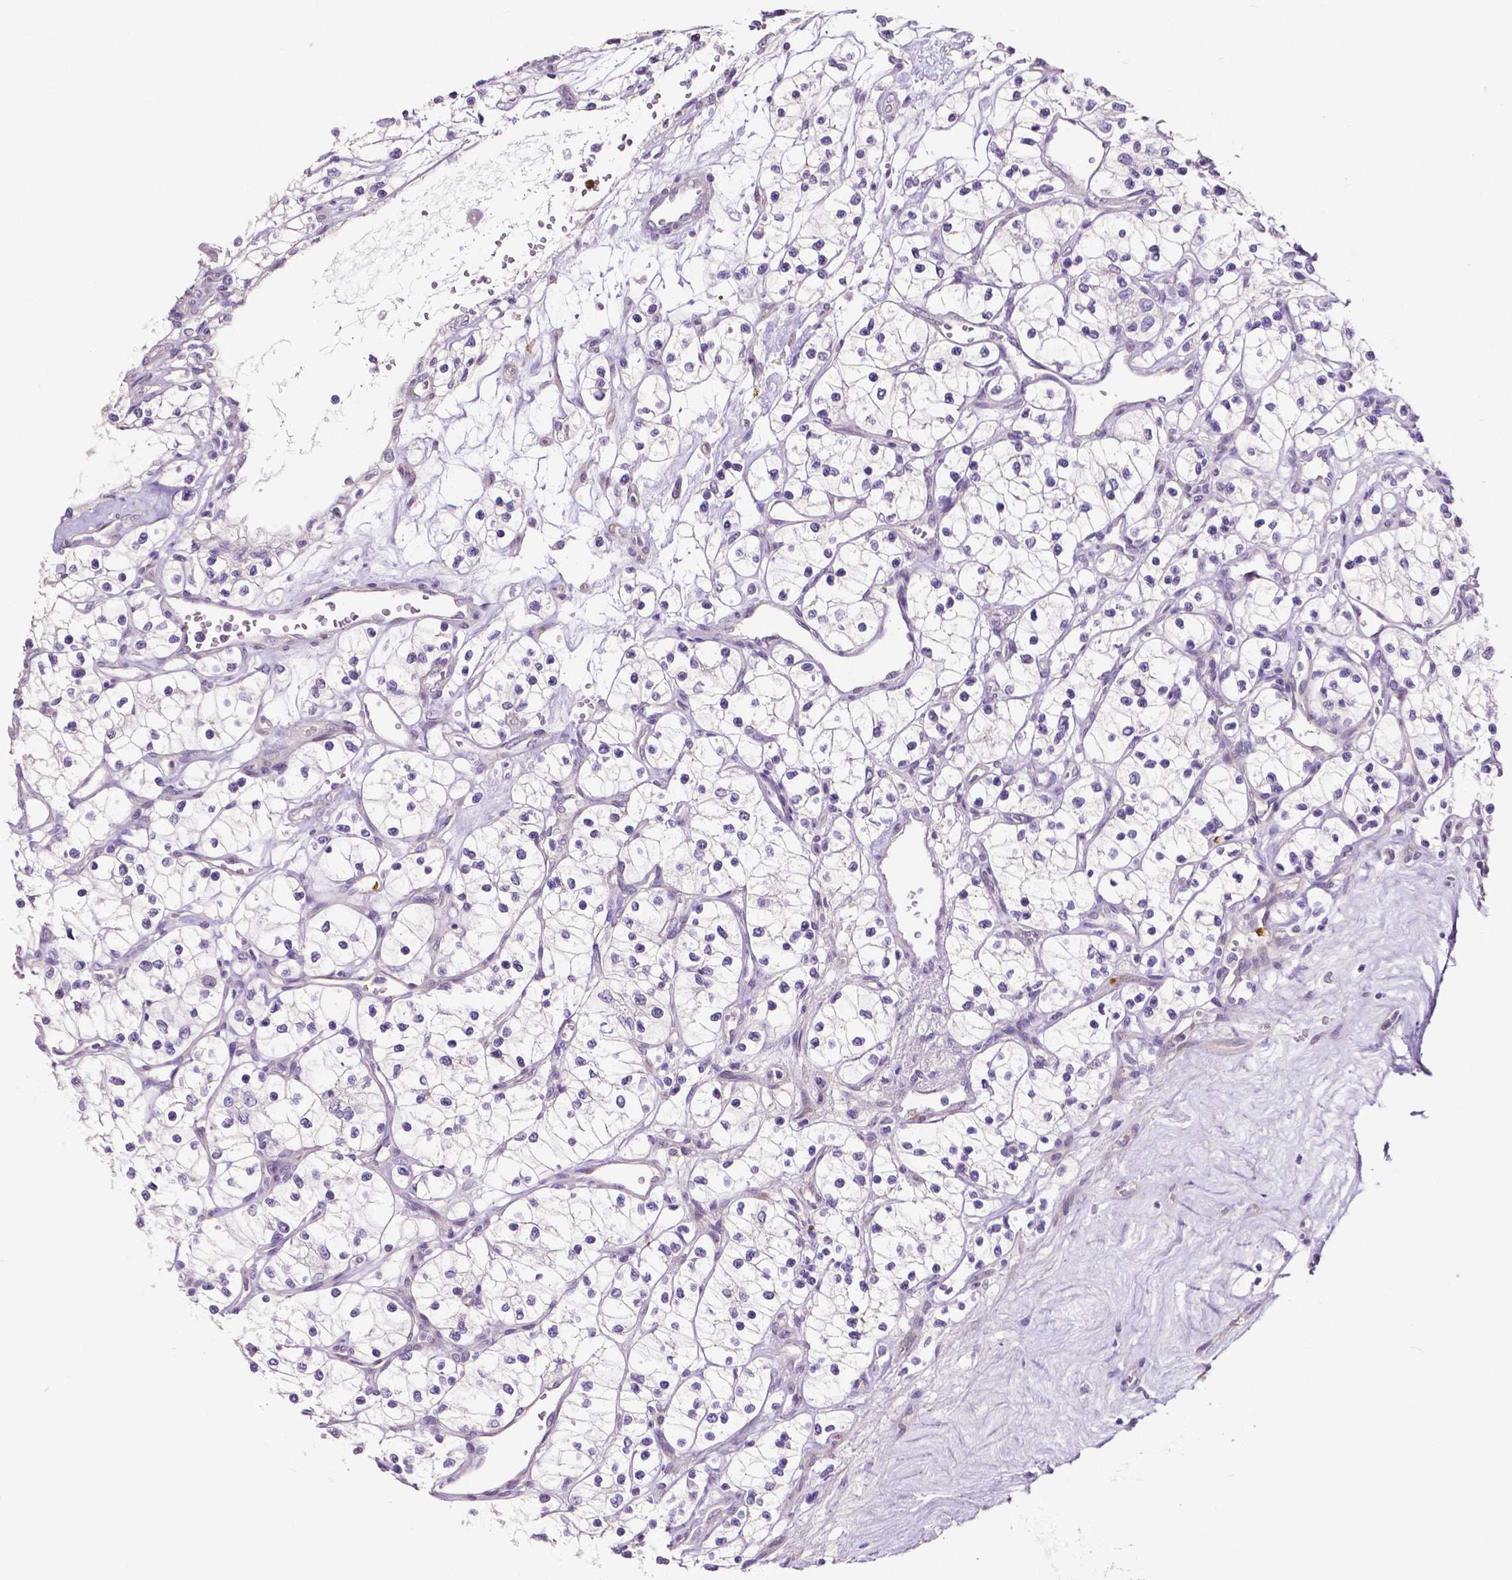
{"staining": {"intensity": "negative", "quantity": "none", "location": "none"}, "tissue": "renal cancer", "cell_type": "Tumor cells", "image_type": "cancer", "snomed": [{"axis": "morphology", "description": "Adenocarcinoma, NOS"}, {"axis": "topography", "description": "Kidney"}], "caption": "There is no significant positivity in tumor cells of renal adenocarcinoma.", "gene": "MMP9", "patient": {"sex": "female", "age": 69}}